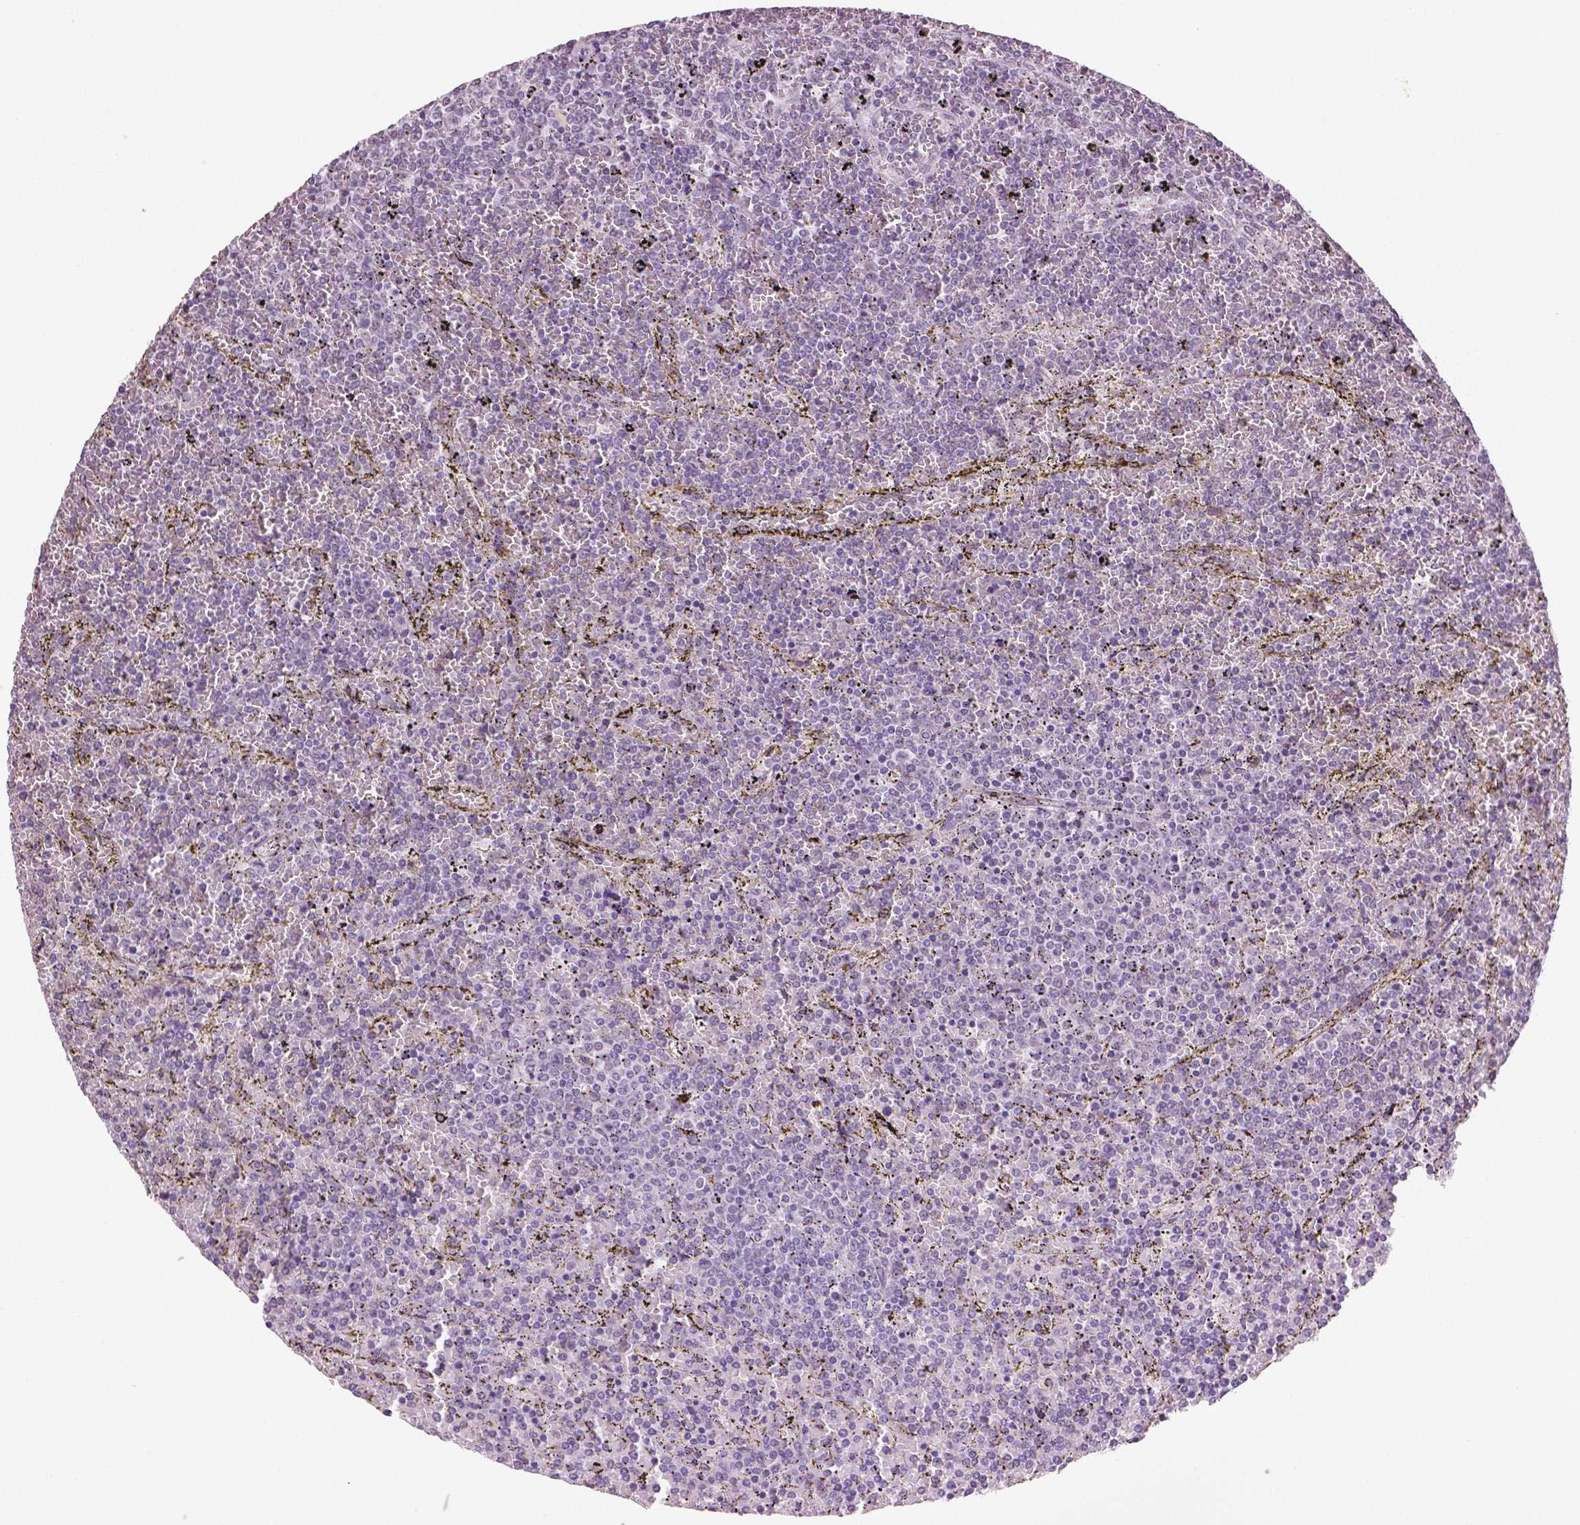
{"staining": {"intensity": "negative", "quantity": "none", "location": "none"}, "tissue": "lymphoma", "cell_type": "Tumor cells", "image_type": "cancer", "snomed": [{"axis": "morphology", "description": "Malignant lymphoma, non-Hodgkin's type, Low grade"}, {"axis": "topography", "description": "Spleen"}], "caption": "The histopathology image demonstrates no staining of tumor cells in lymphoma. (DAB (3,3'-diaminobenzidine) immunohistochemistry with hematoxylin counter stain).", "gene": "IGF2BP1", "patient": {"sex": "female", "age": 77}}